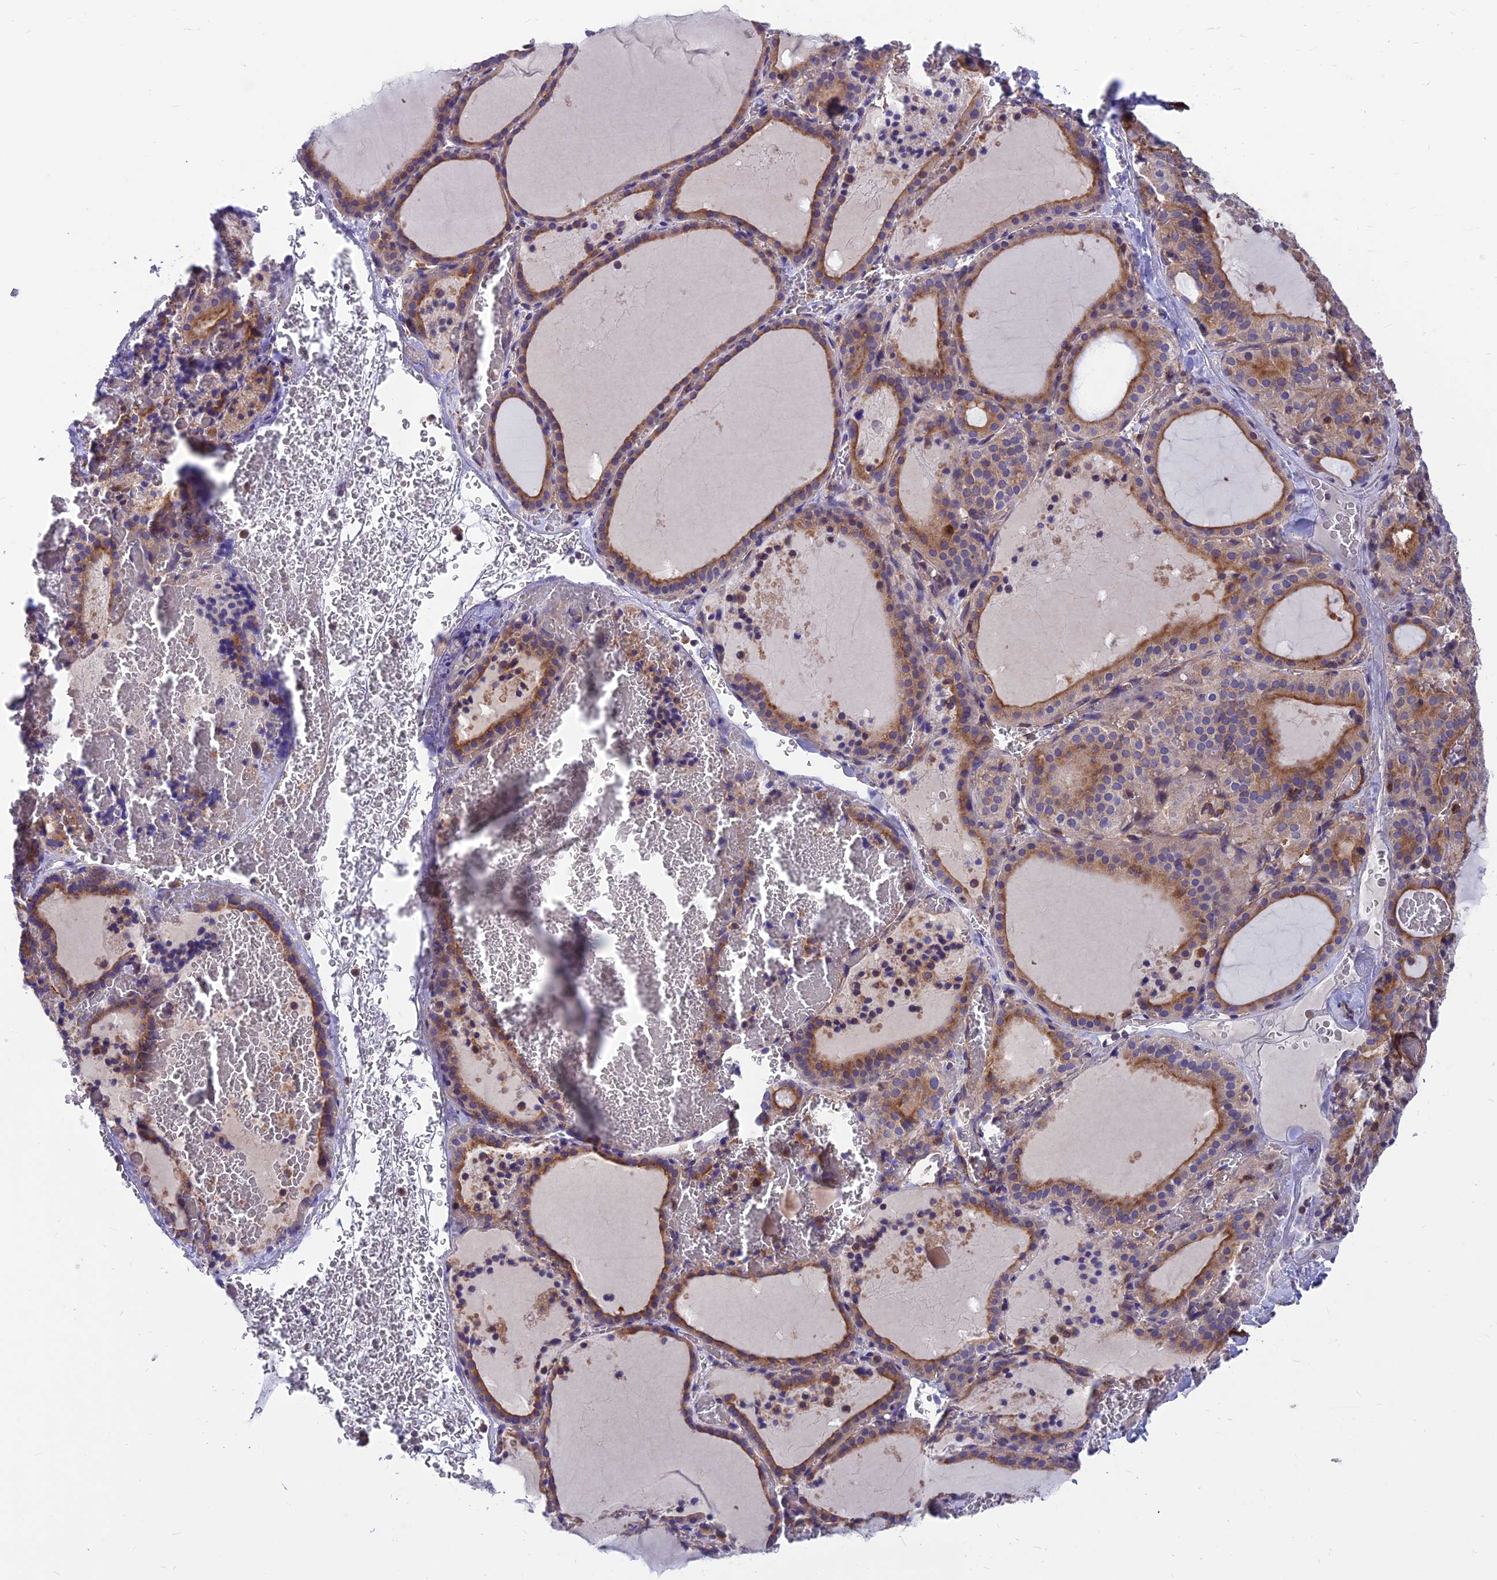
{"staining": {"intensity": "moderate", "quantity": ">75%", "location": "cytoplasmic/membranous"}, "tissue": "thyroid gland", "cell_type": "Glandular cells", "image_type": "normal", "snomed": [{"axis": "morphology", "description": "Normal tissue, NOS"}, {"axis": "topography", "description": "Thyroid gland"}], "caption": "Protein staining displays moderate cytoplasmic/membranous expression in approximately >75% of glandular cells in benign thyroid gland. The staining is performed using DAB brown chromogen to label protein expression. The nuclei are counter-stained blue using hematoxylin.", "gene": "VPS16", "patient": {"sex": "female", "age": 39}}